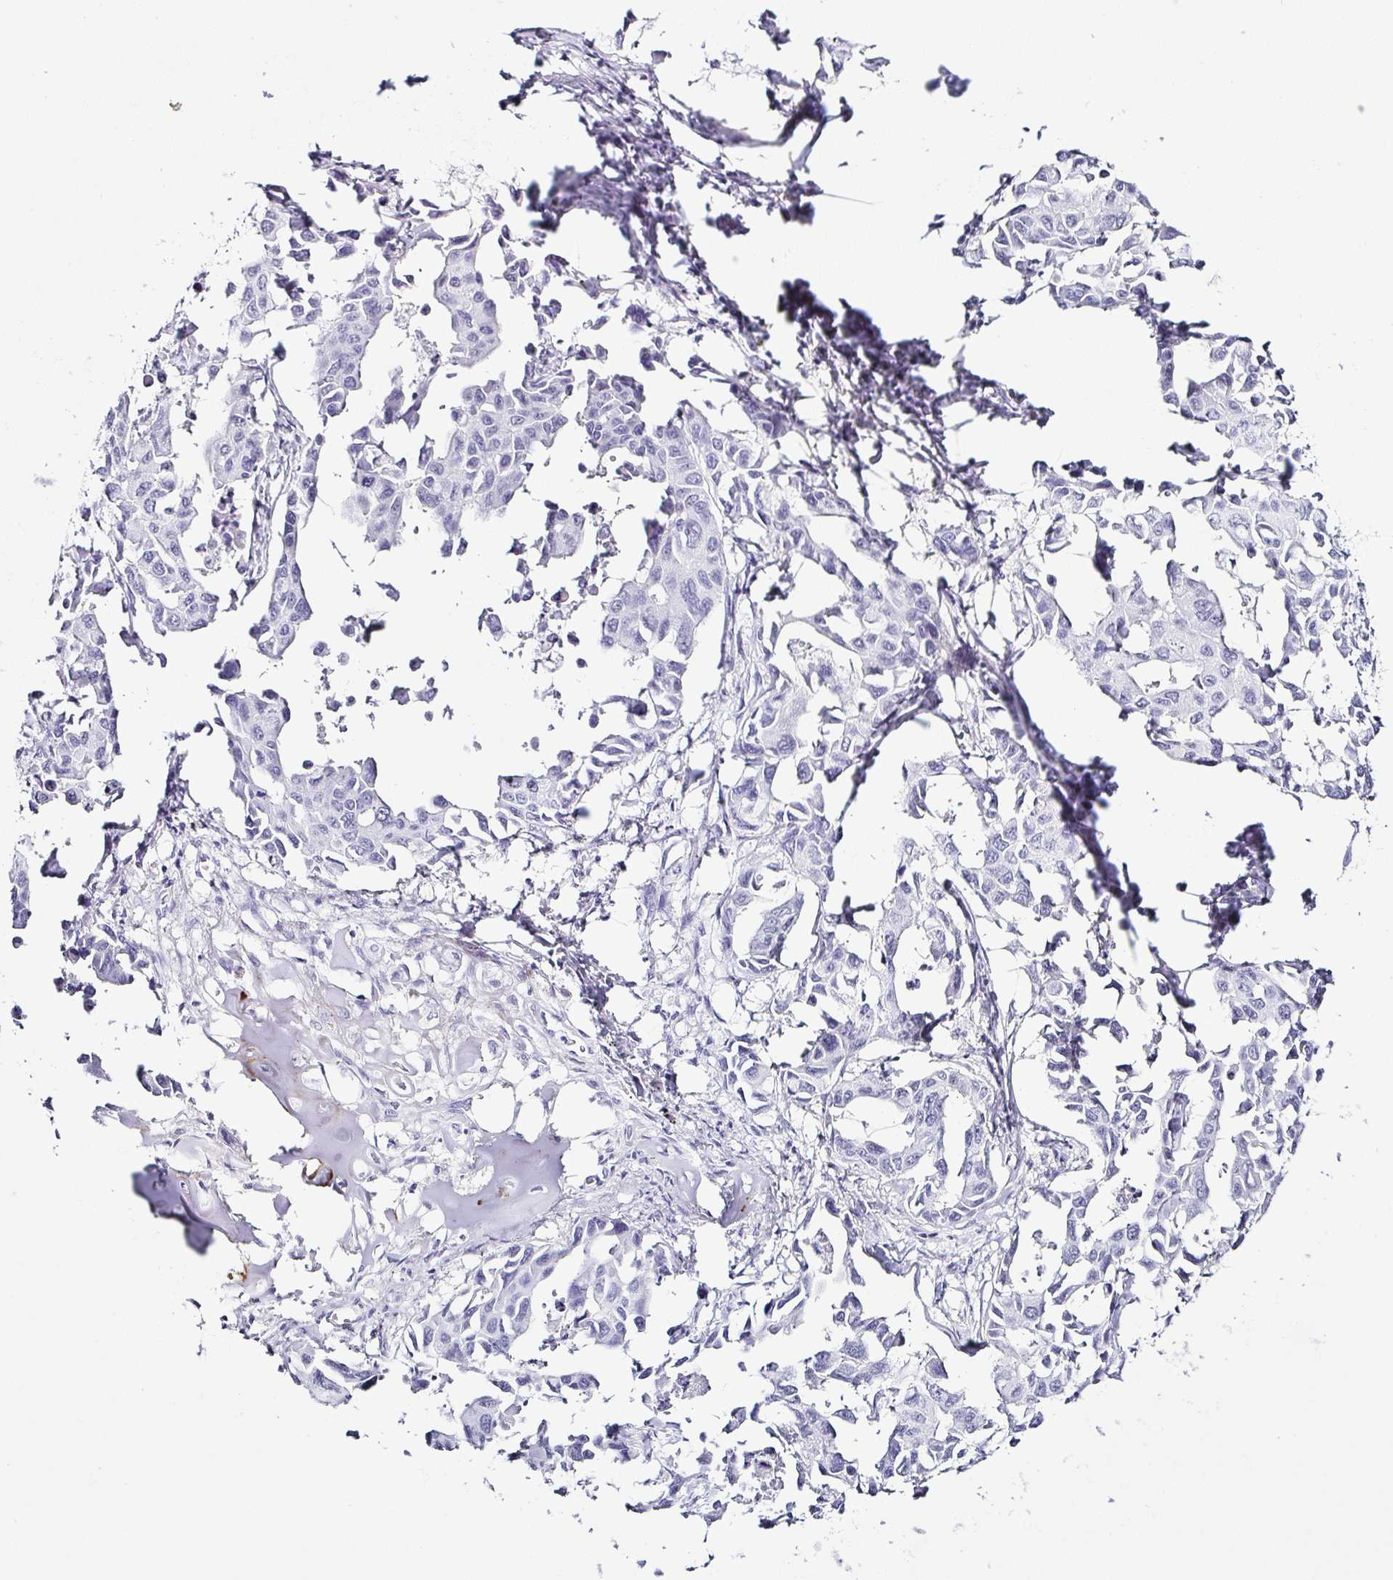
{"staining": {"intensity": "negative", "quantity": "none", "location": "none"}, "tissue": "lung cancer", "cell_type": "Tumor cells", "image_type": "cancer", "snomed": [{"axis": "morphology", "description": "Adenocarcinoma, NOS"}, {"axis": "topography", "description": "Lung"}], "caption": "This is a photomicrograph of immunohistochemistry (IHC) staining of lung adenocarcinoma, which shows no expression in tumor cells.", "gene": "SERPINB3", "patient": {"sex": "male", "age": 64}}